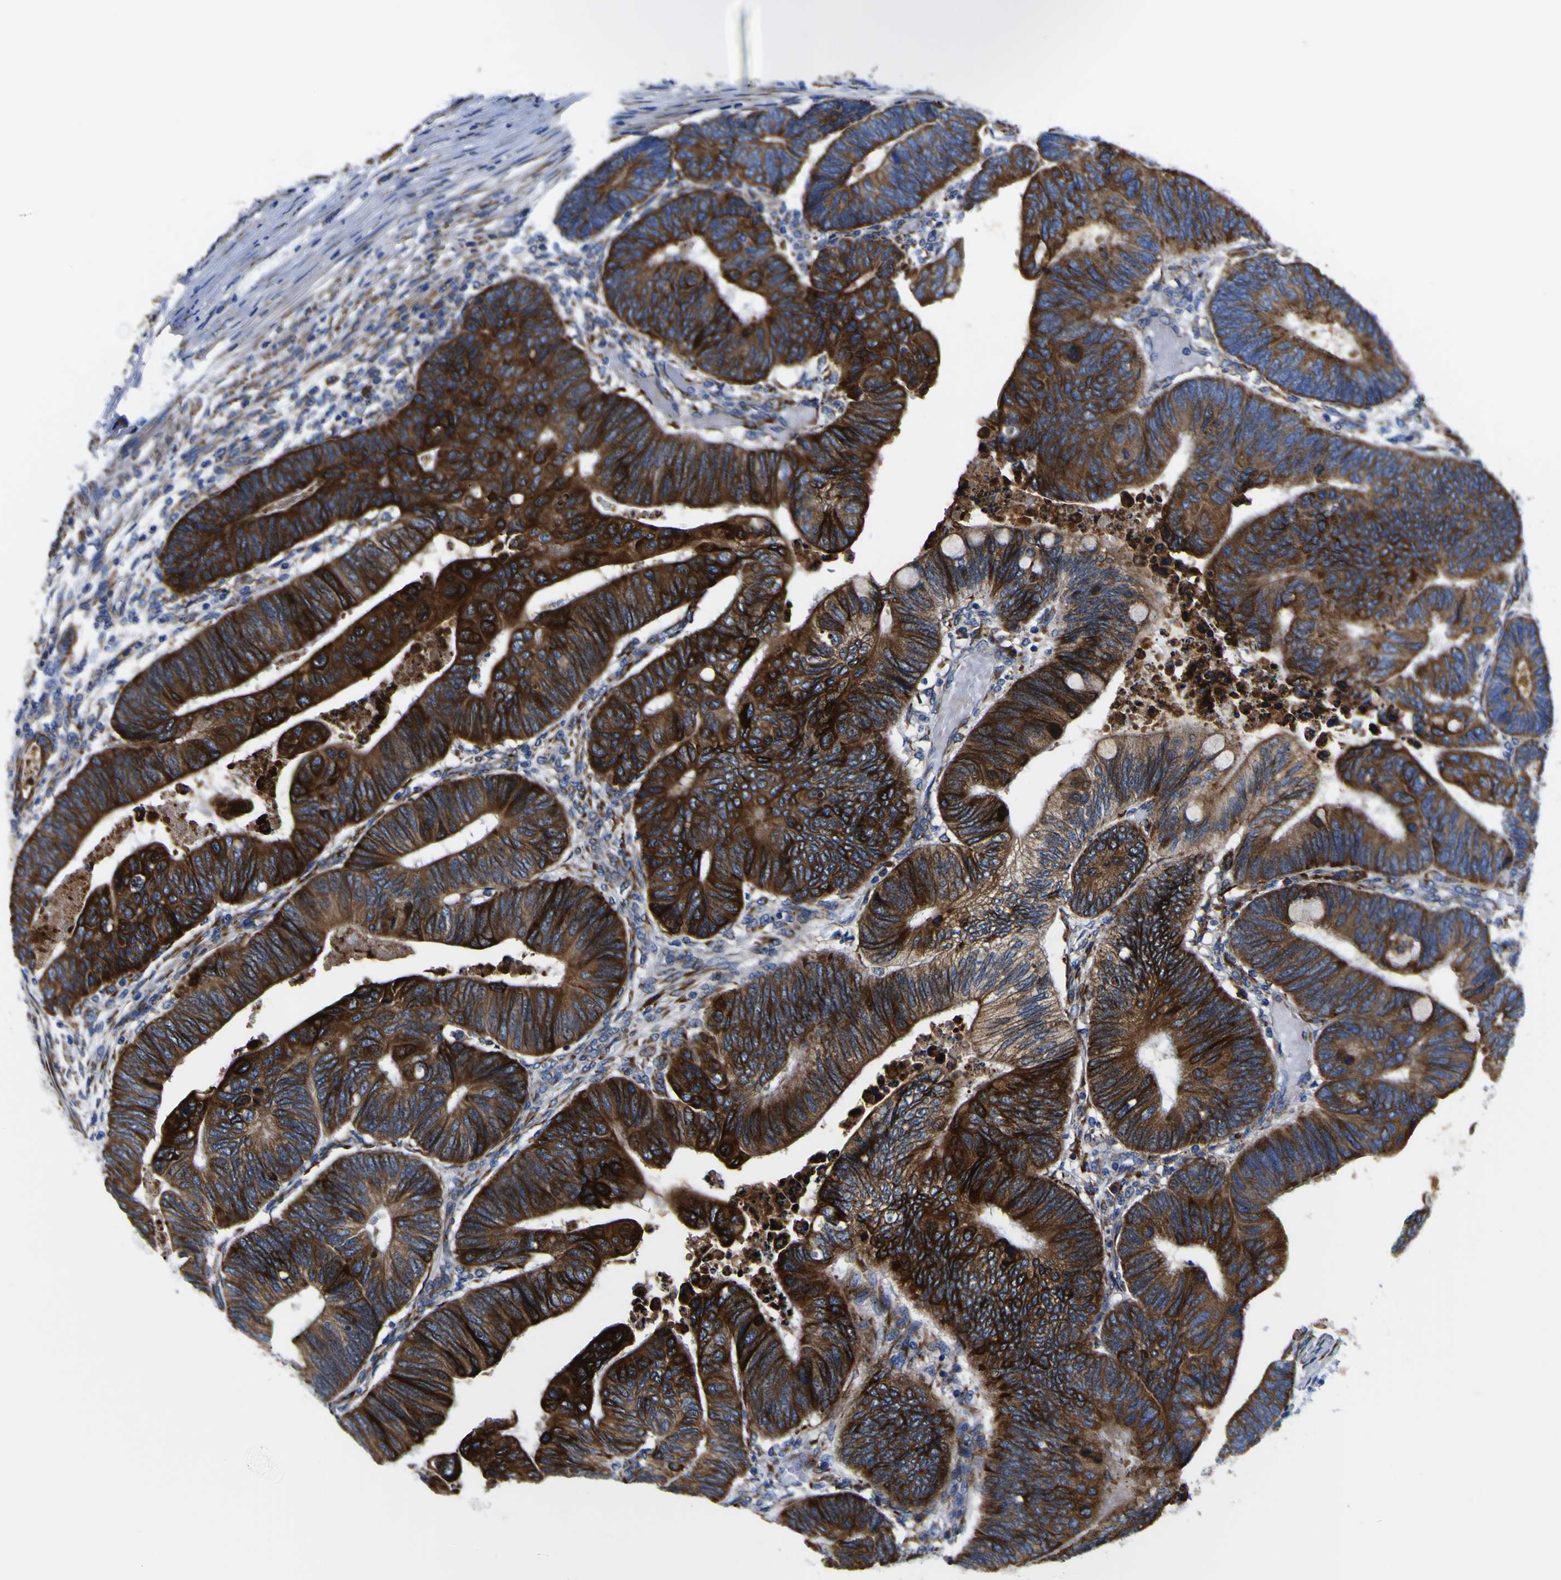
{"staining": {"intensity": "strong", "quantity": "25%-75%", "location": "cytoplasmic/membranous"}, "tissue": "colorectal cancer", "cell_type": "Tumor cells", "image_type": "cancer", "snomed": [{"axis": "morphology", "description": "Normal tissue, NOS"}, {"axis": "morphology", "description": "Adenocarcinoma, NOS"}, {"axis": "topography", "description": "Rectum"}, {"axis": "topography", "description": "Peripheral nerve tissue"}], "caption": "Immunohistochemical staining of adenocarcinoma (colorectal) displays high levels of strong cytoplasmic/membranous positivity in approximately 25%-75% of tumor cells.", "gene": "SCD", "patient": {"sex": "male", "age": 92}}